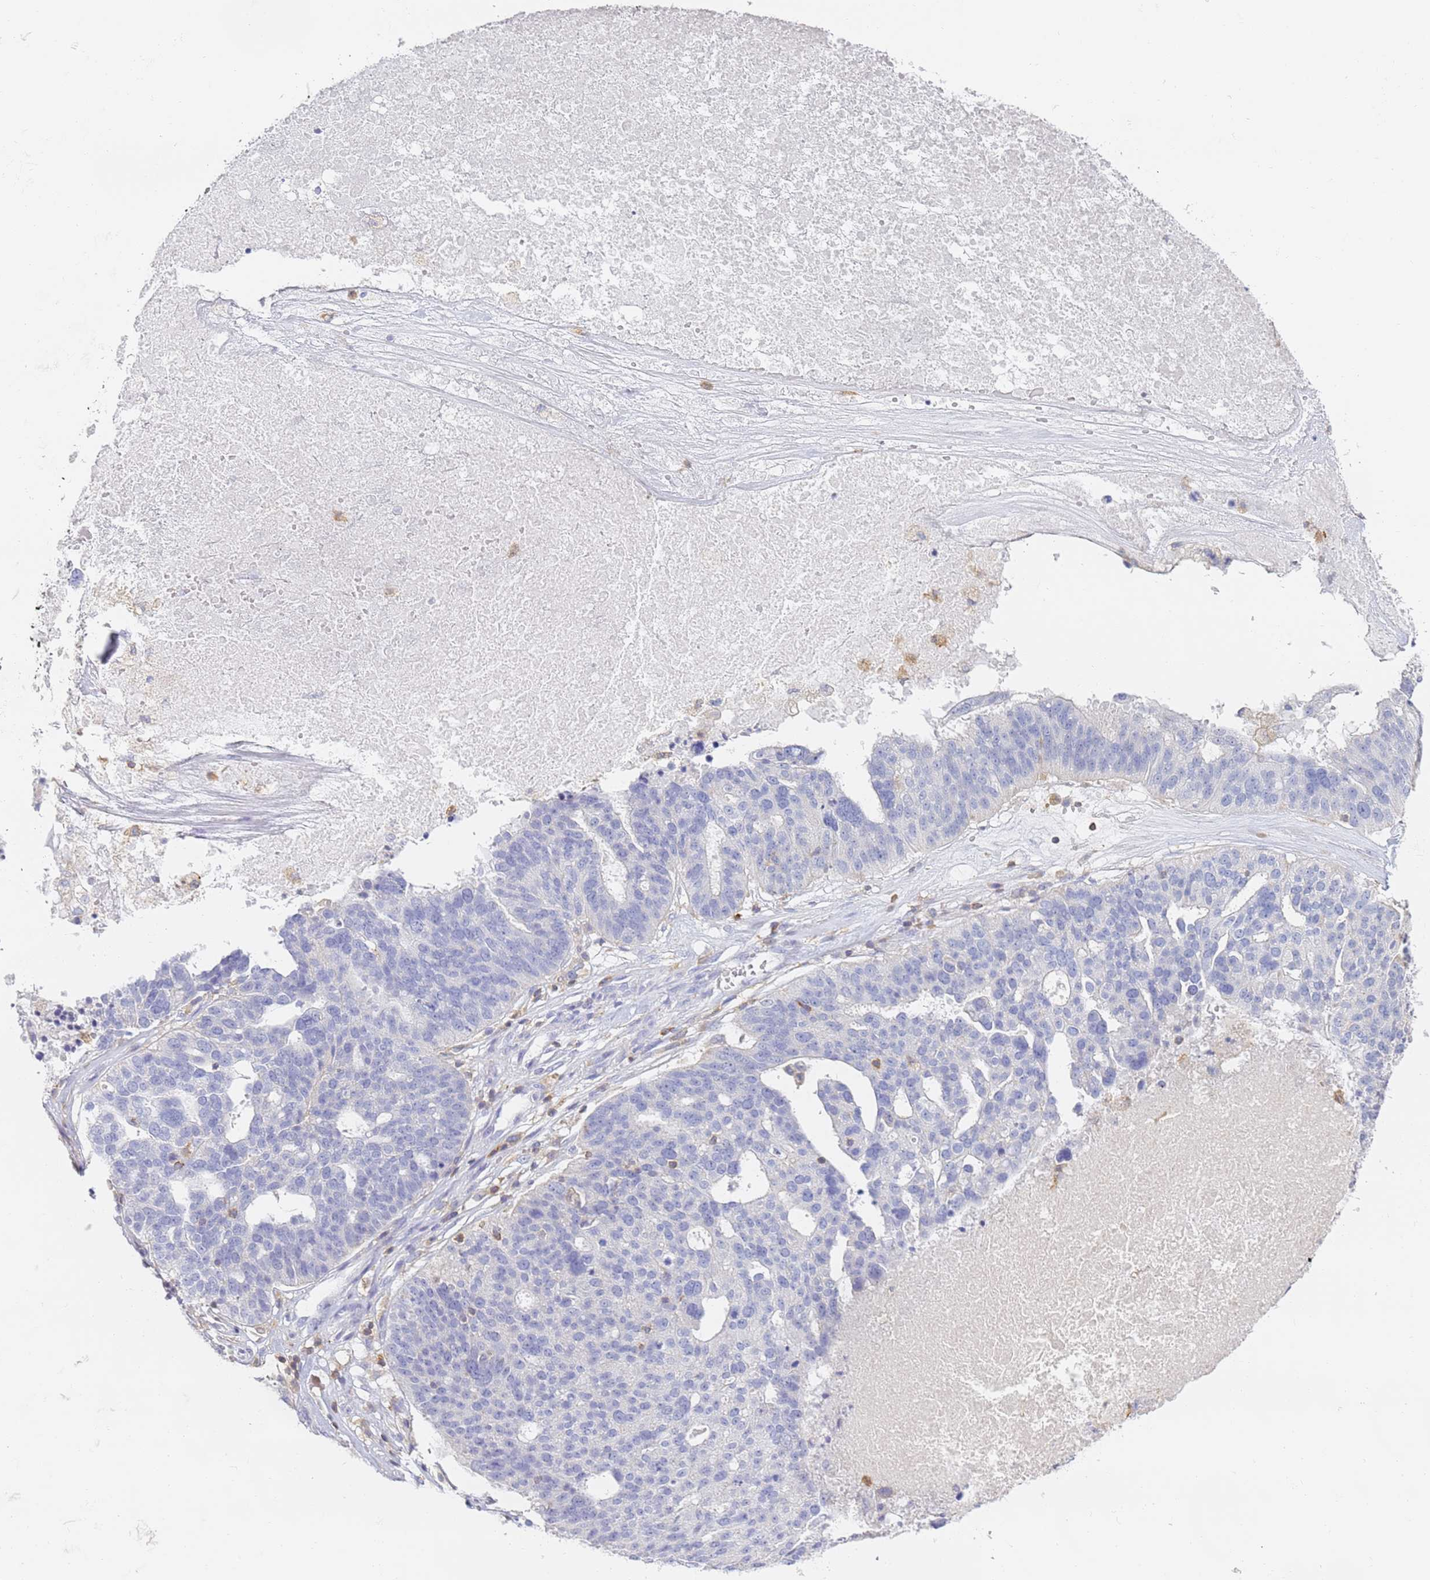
{"staining": {"intensity": "negative", "quantity": "none", "location": "none"}, "tissue": "ovarian cancer", "cell_type": "Tumor cells", "image_type": "cancer", "snomed": [{"axis": "morphology", "description": "Cystadenocarcinoma, serous, NOS"}, {"axis": "topography", "description": "Ovary"}], "caption": "IHC of ovarian serous cystadenocarcinoma exhibits no expression in tumor cells.", "gene": "BIN2", "patient": {"sex": "female", "age": 59}}